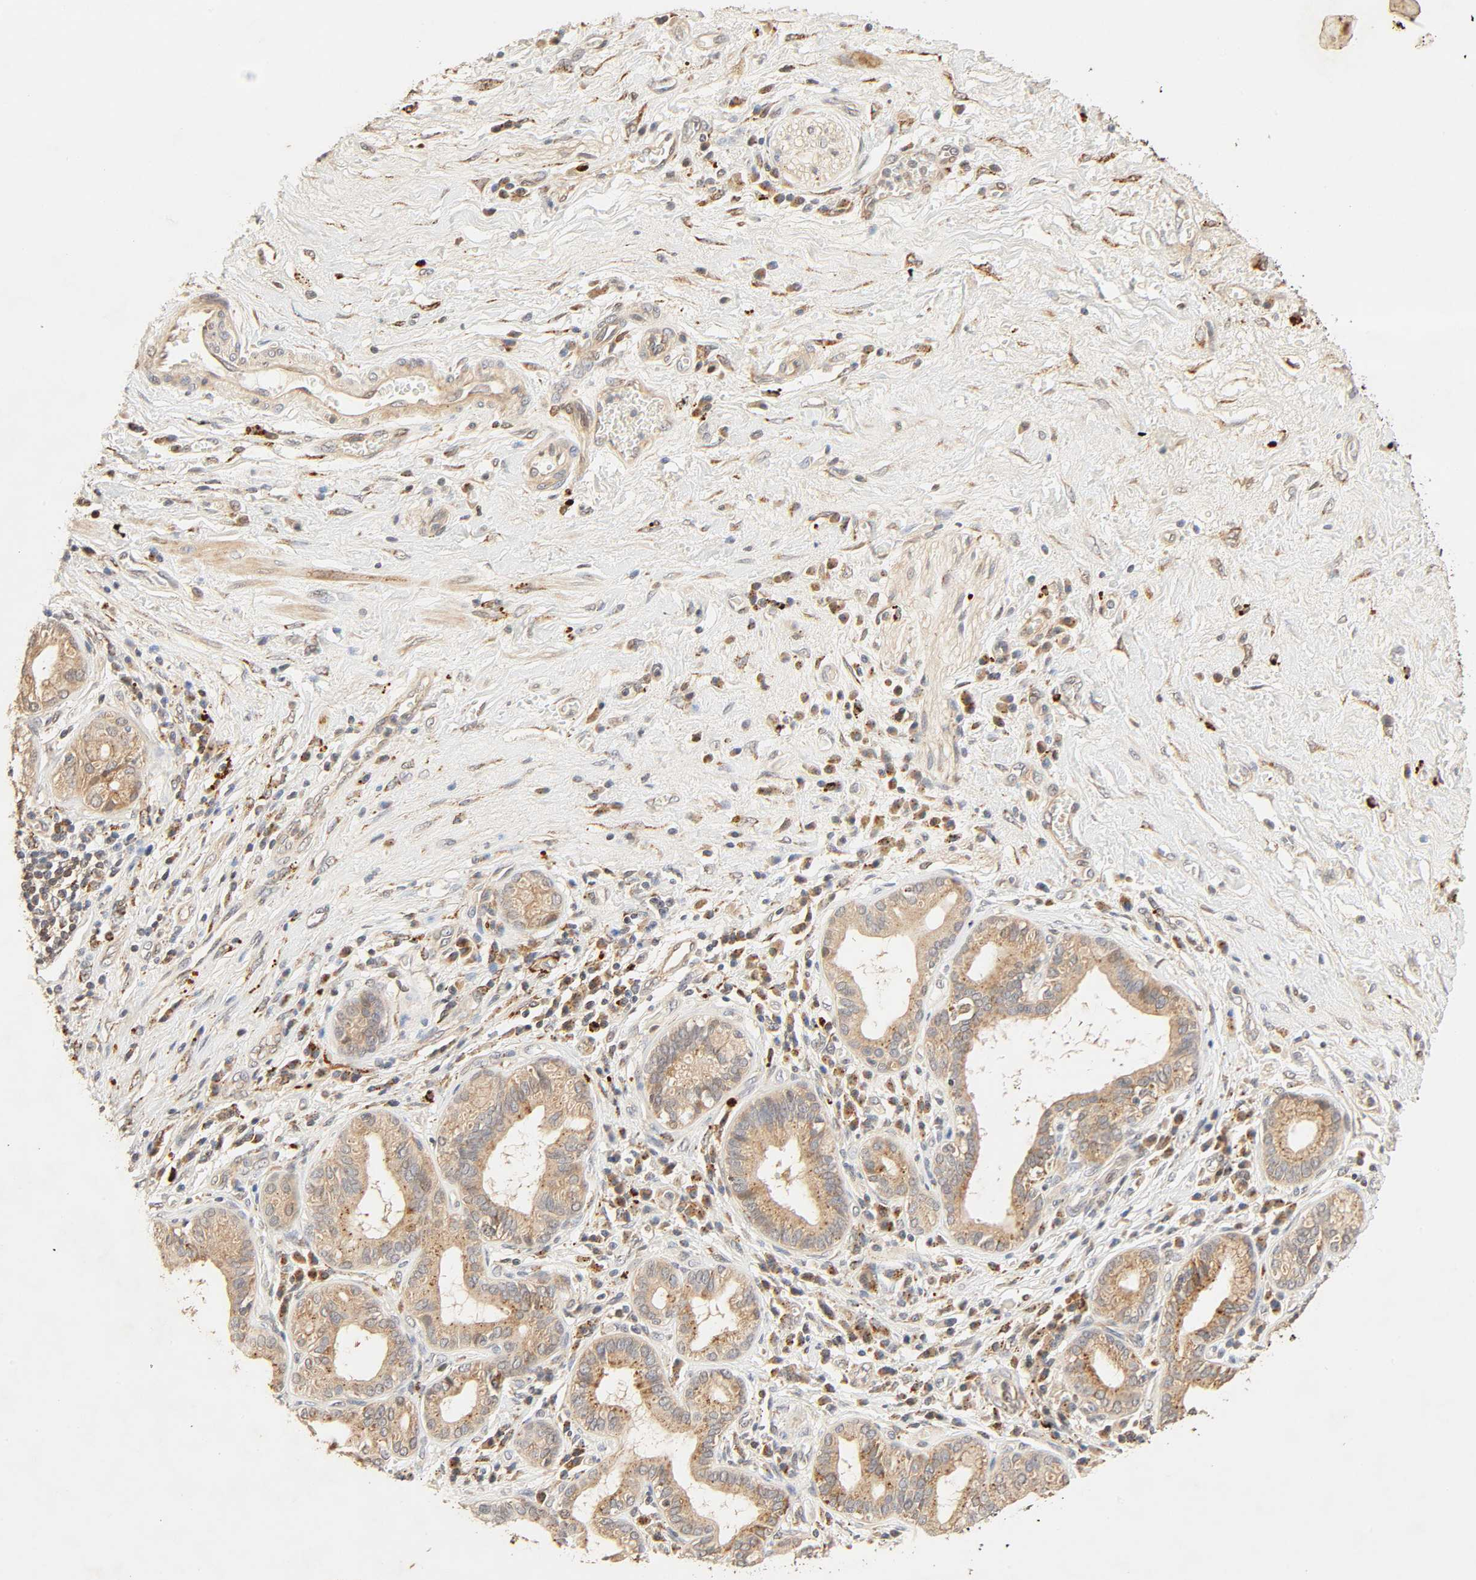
{"staining": {"intensity": "moderate", "quantity": ">75%", "location": "cytoplasmic/membranous"}, "tissue": "pancreatic cancer", "cell_type": "Tumor cells", "image_type": "cancer", "snomed": [{"axis": "morphology", "description": "Adenocarcinoma, NOS"}, {"axis": "topography", "description": "Pancreas"}], "caption": "An immunohistochemistry photomicrograph of neoplastic tissue is shown. Protein staining in brown shows moderate cytoplasmic/membranous positivity in pancreatic adenocarcinoma within tumor cells.", "gene": "MAPK6", "patient": {"sex": "female", "age": 73}}